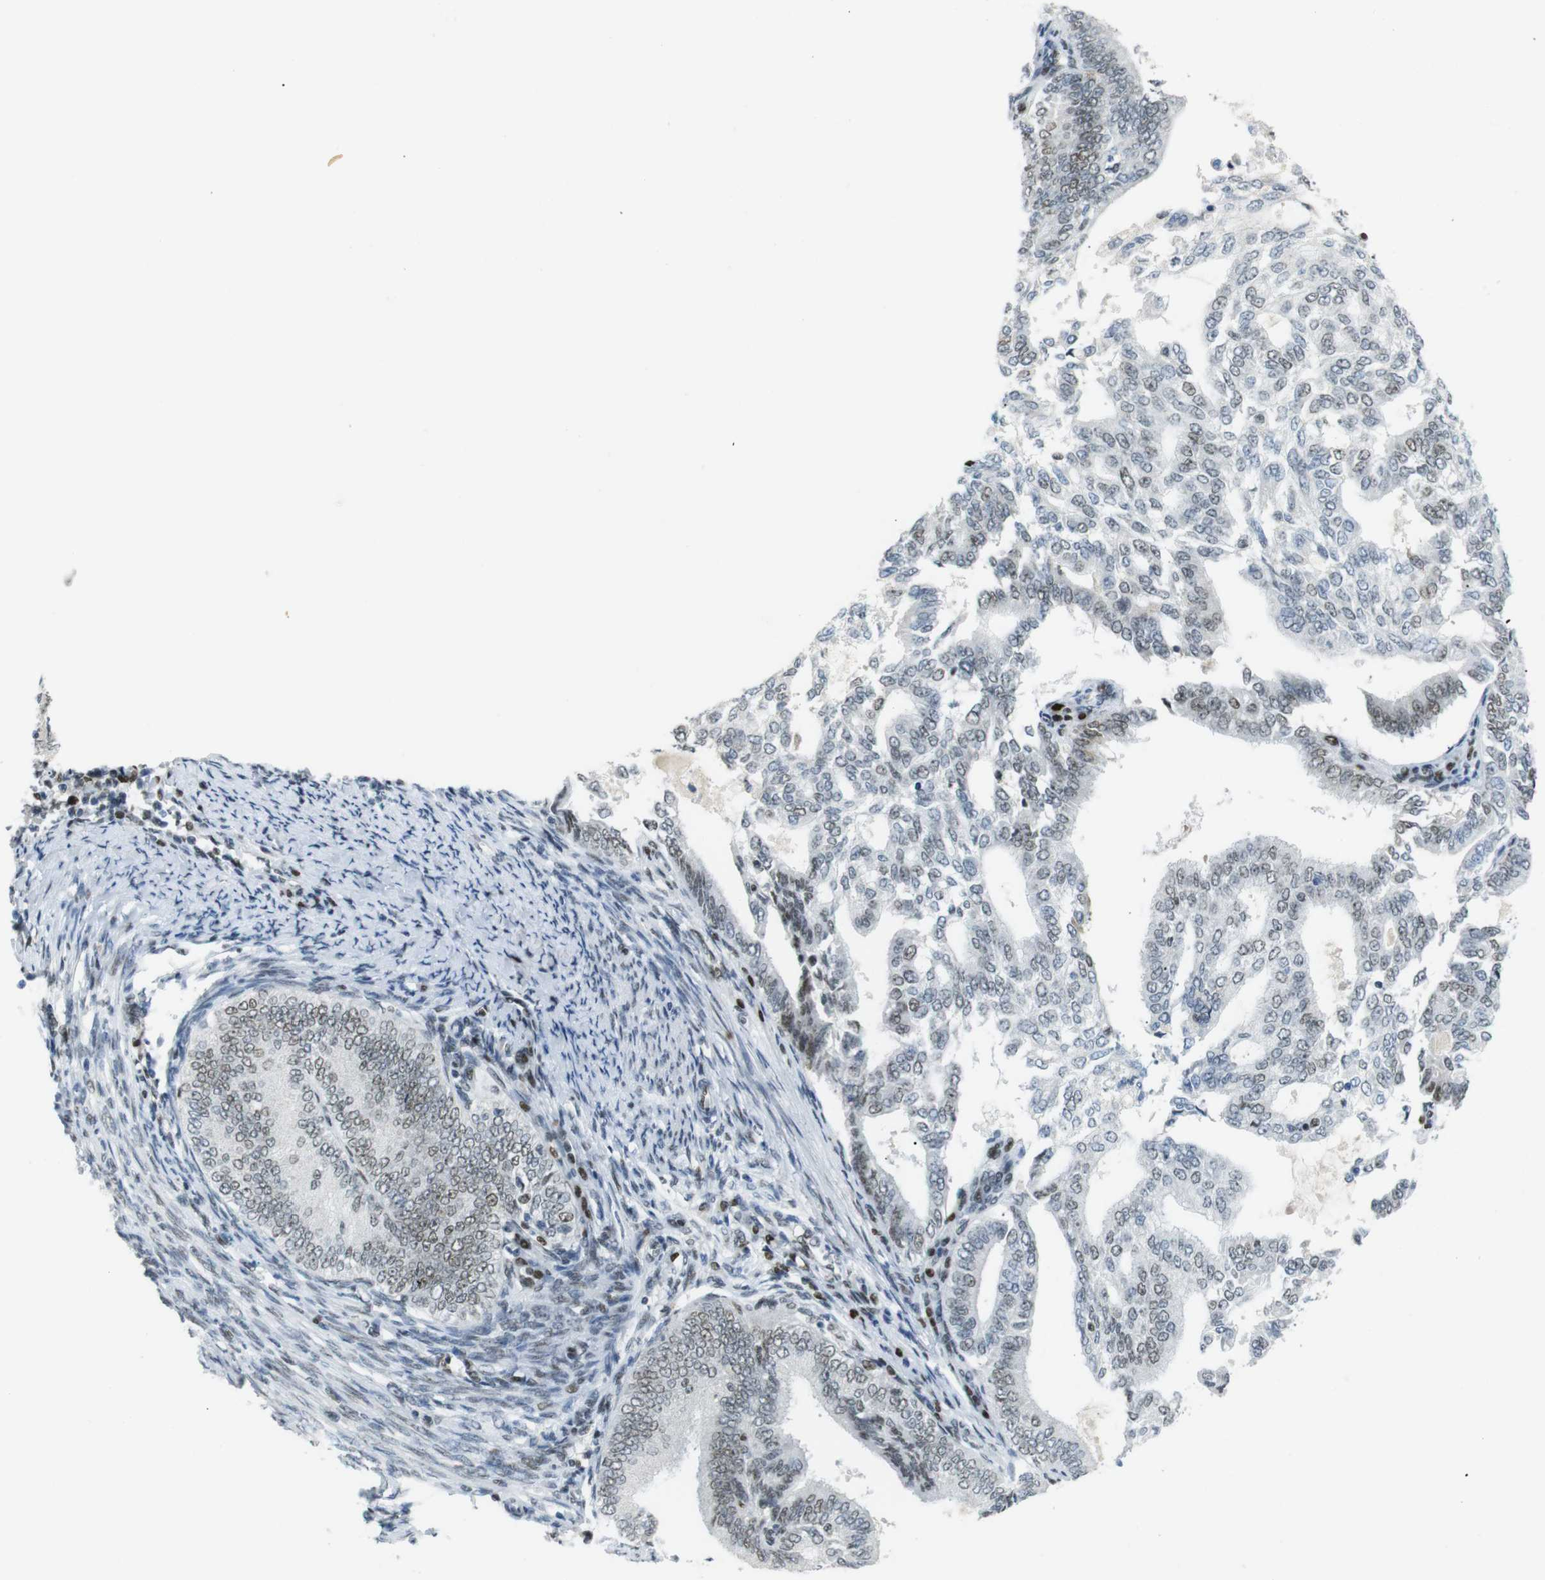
{"staining": {"intensity": "weak", "quantity": "25%-75%", "location": "nuclear"}, "tissue": "endometrial cancer", "cell_type": "Tumor cells", "image_type": "cancer", "snomed": [{"axis": "morphology", "description": "Adenocarcinoma, NOS"}, {"axis": "topography", "description": "Endometrium"}], "caption": "DAB (3,3'-diaminobenzidine) immunohistochemical staining of human adenocarcinoma (endometrial) reveals weak nuclear protein expression in about 25%-75% of tumor cells.", "gene": "RIOX2", "patient": {"sex": "female", "age": 58}}